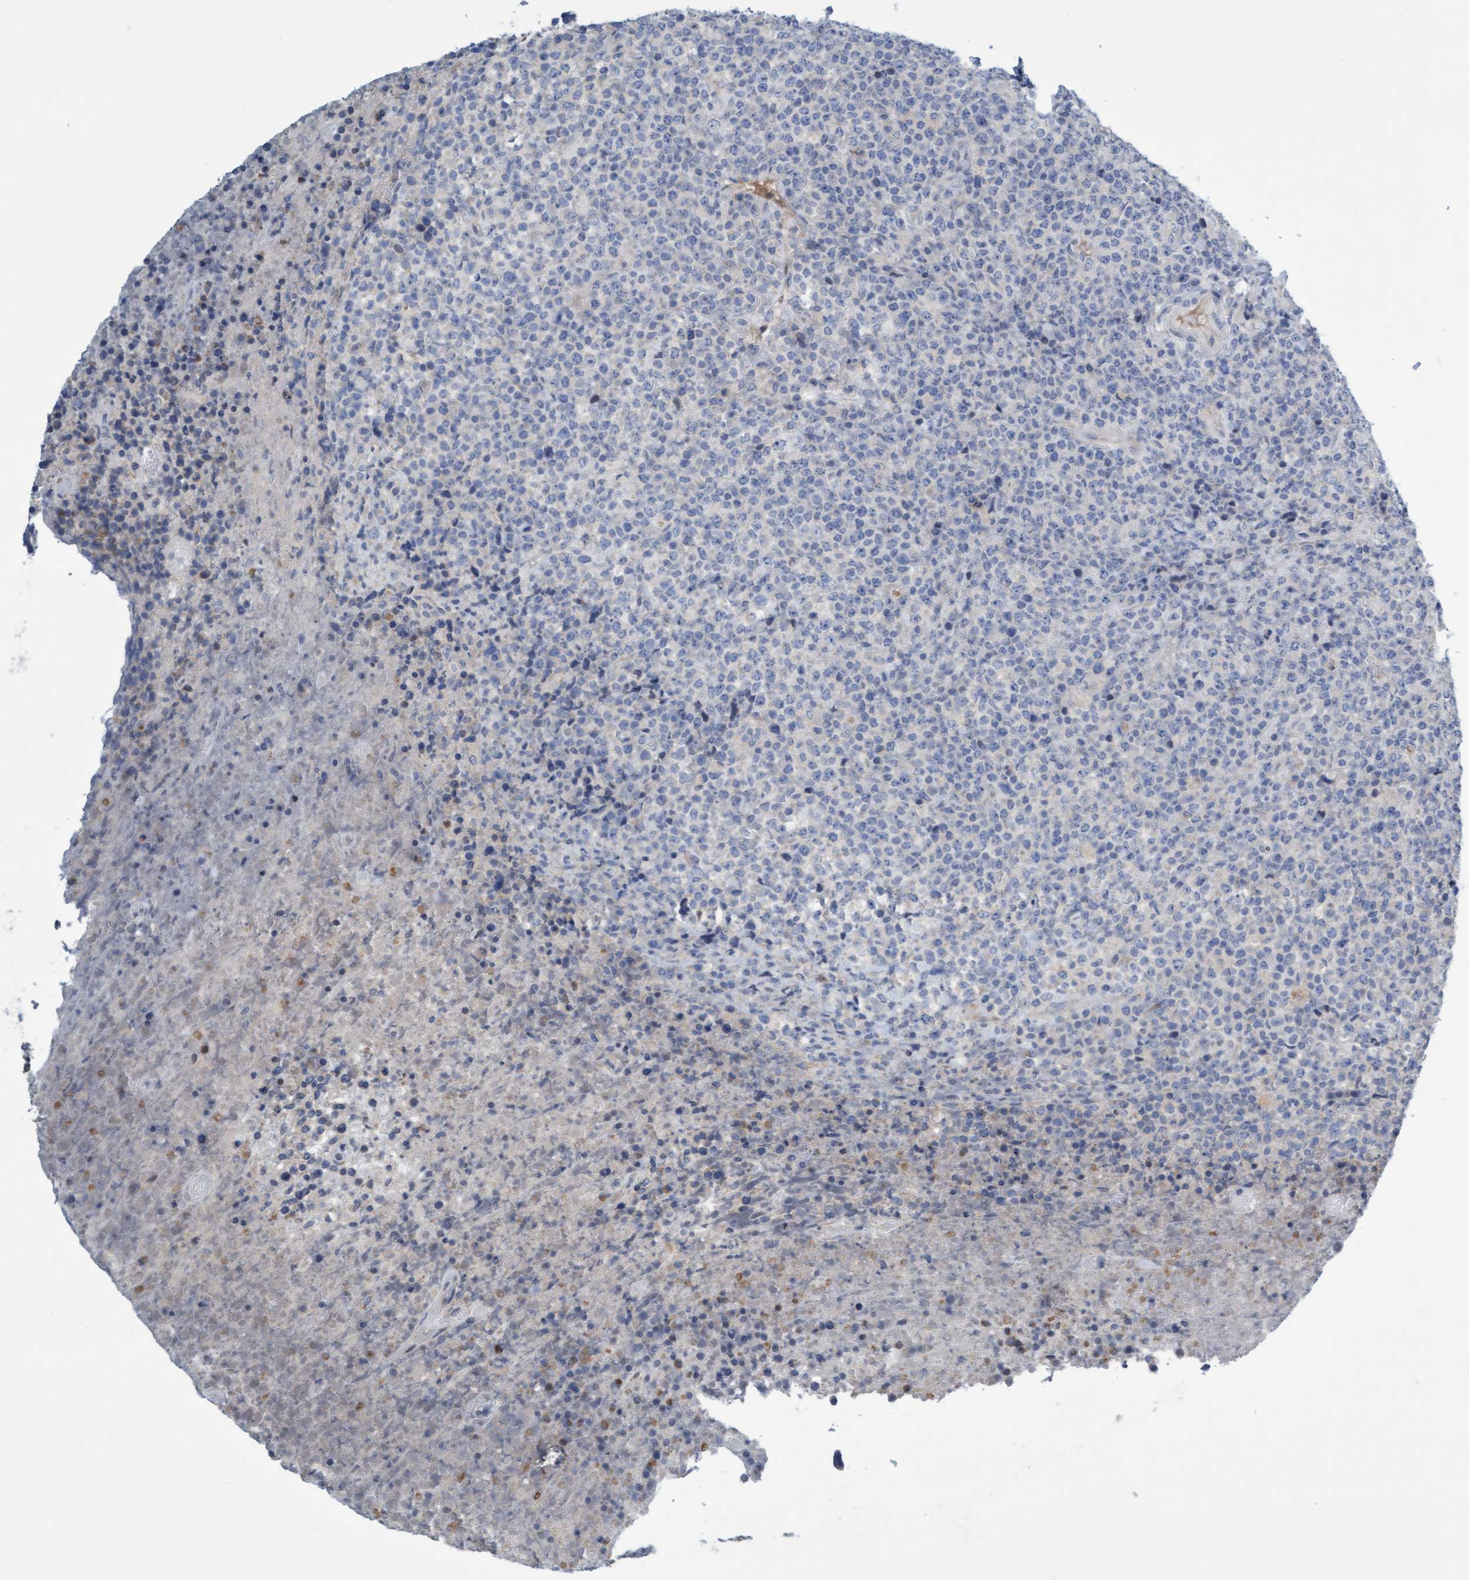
{"staining": {"intensity": "negative", "quantity": "none", "location": "none"}, "tissue": "lymphoma", "cell_type": "Tumor cells", "image_type": "cancer", "snomed": [{"axis": "morphology", "description": "Malignant lymphoma, non-Hodgkin's type, High grade"}, {"axis": "topography", "description": "Lymph node"}], "caption": "The IHC photomicrograph has no significant staining in tumor cells of high-grade malignant lymphoma, non-Hodgkin's type tissue.", "gene": "DDHD2", "patient": {"sex": "male", "age": 13}}